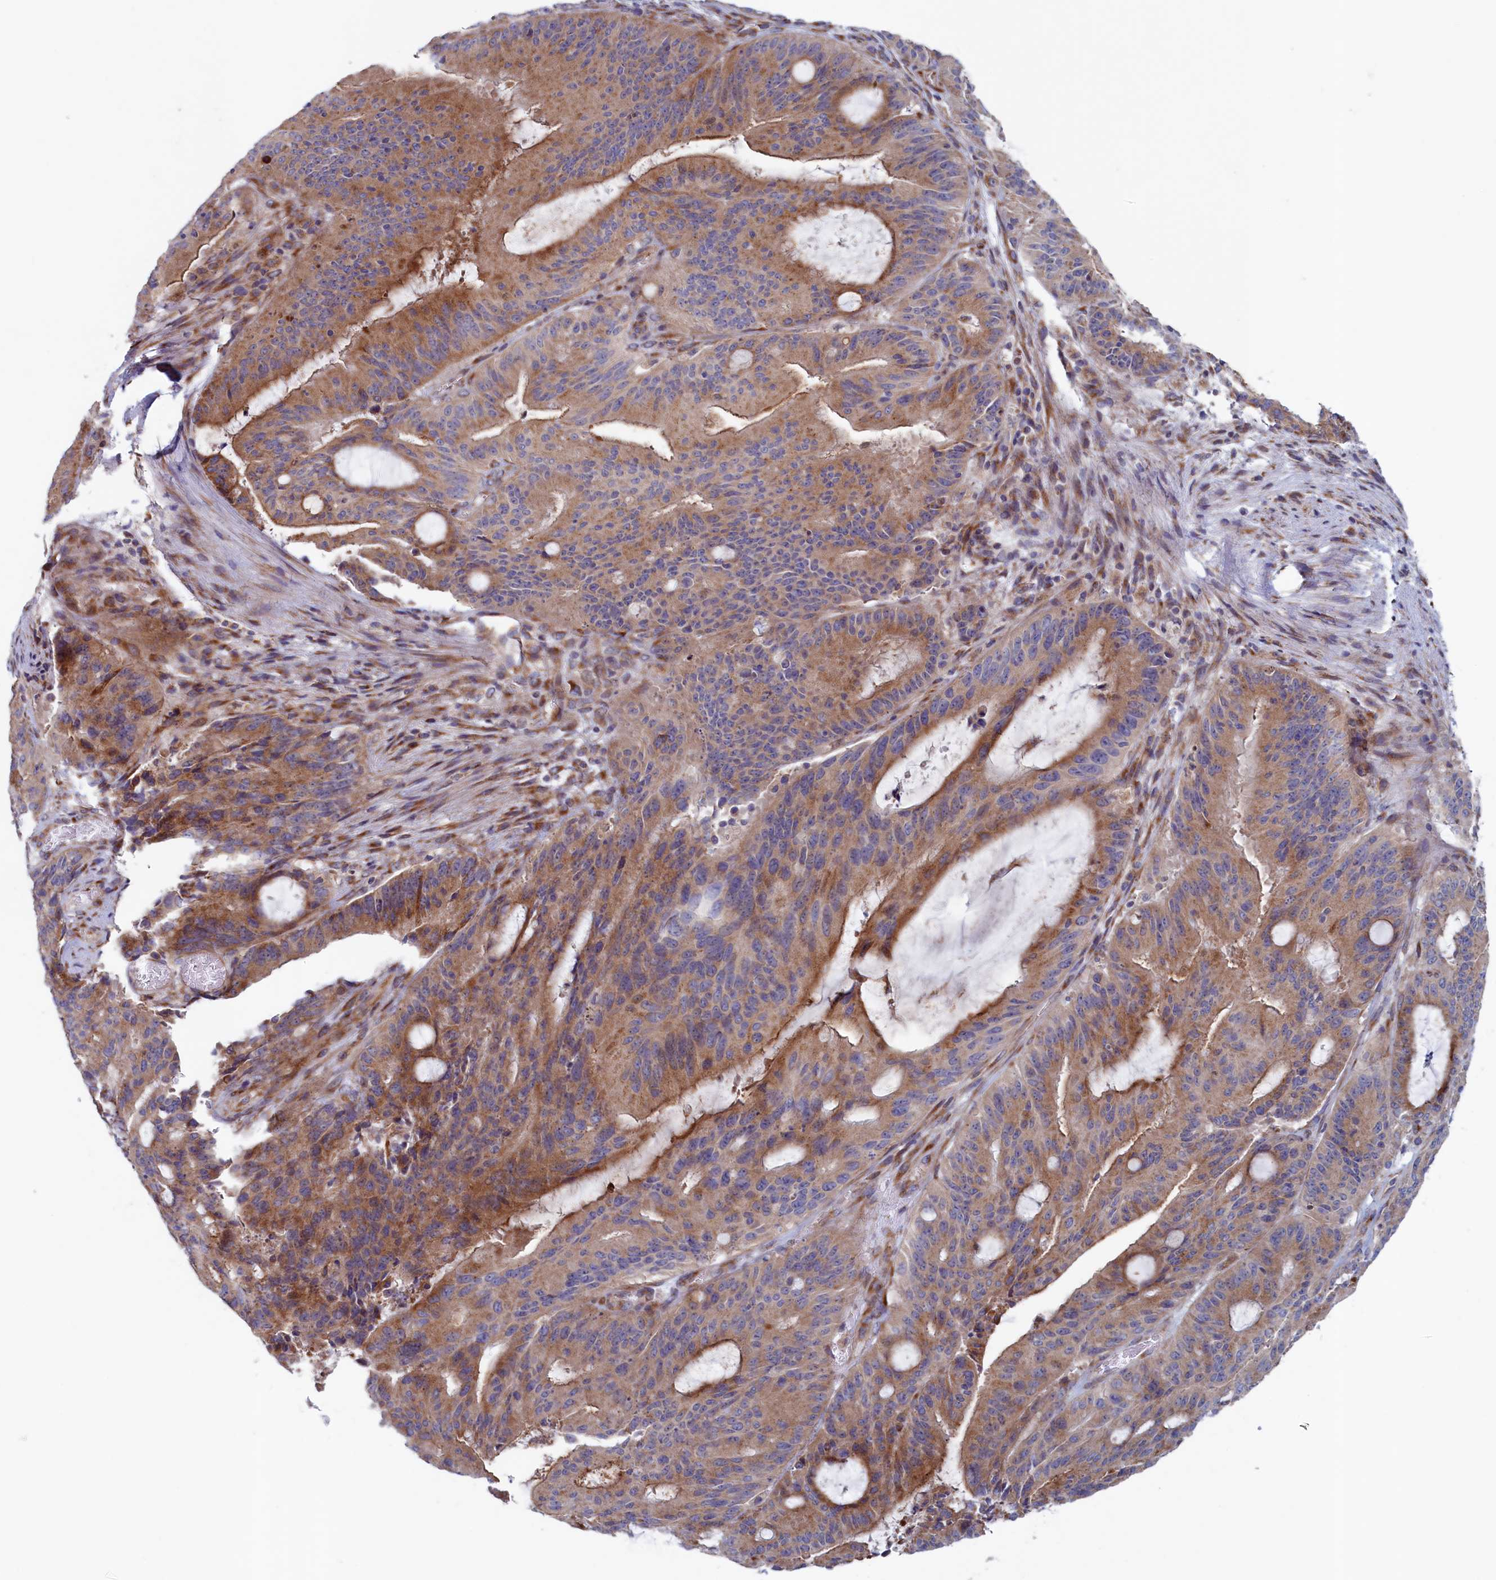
{"staining": {"intensity": "moderate", "quantity": "25%-75%", "location": "cytoplasmic/membranous"}, "tissue": "liver cancer", "cell_type": "Tumor cells", "image_type": "cancer", "snomed": [{"axis": "morphology", "description": "Normal tissue, NOS"}, {"axis": "morphology", "description": "Cholangiocarcinoma"}, {"axis": "topography", "description": "Liver"}, {"axis": "topography", "description": "Peripheral nerve tissue"}], "caption": "Immunohistochemistry (IHC) of human liver cancer (cholangiocarcinoma) shows medium levels of moderate cytoplasmic/membranous positivity in about 25%-75% of tumor cells.", "gene": "MTFMT", "patient": {"sex": "female", "age": 73}}